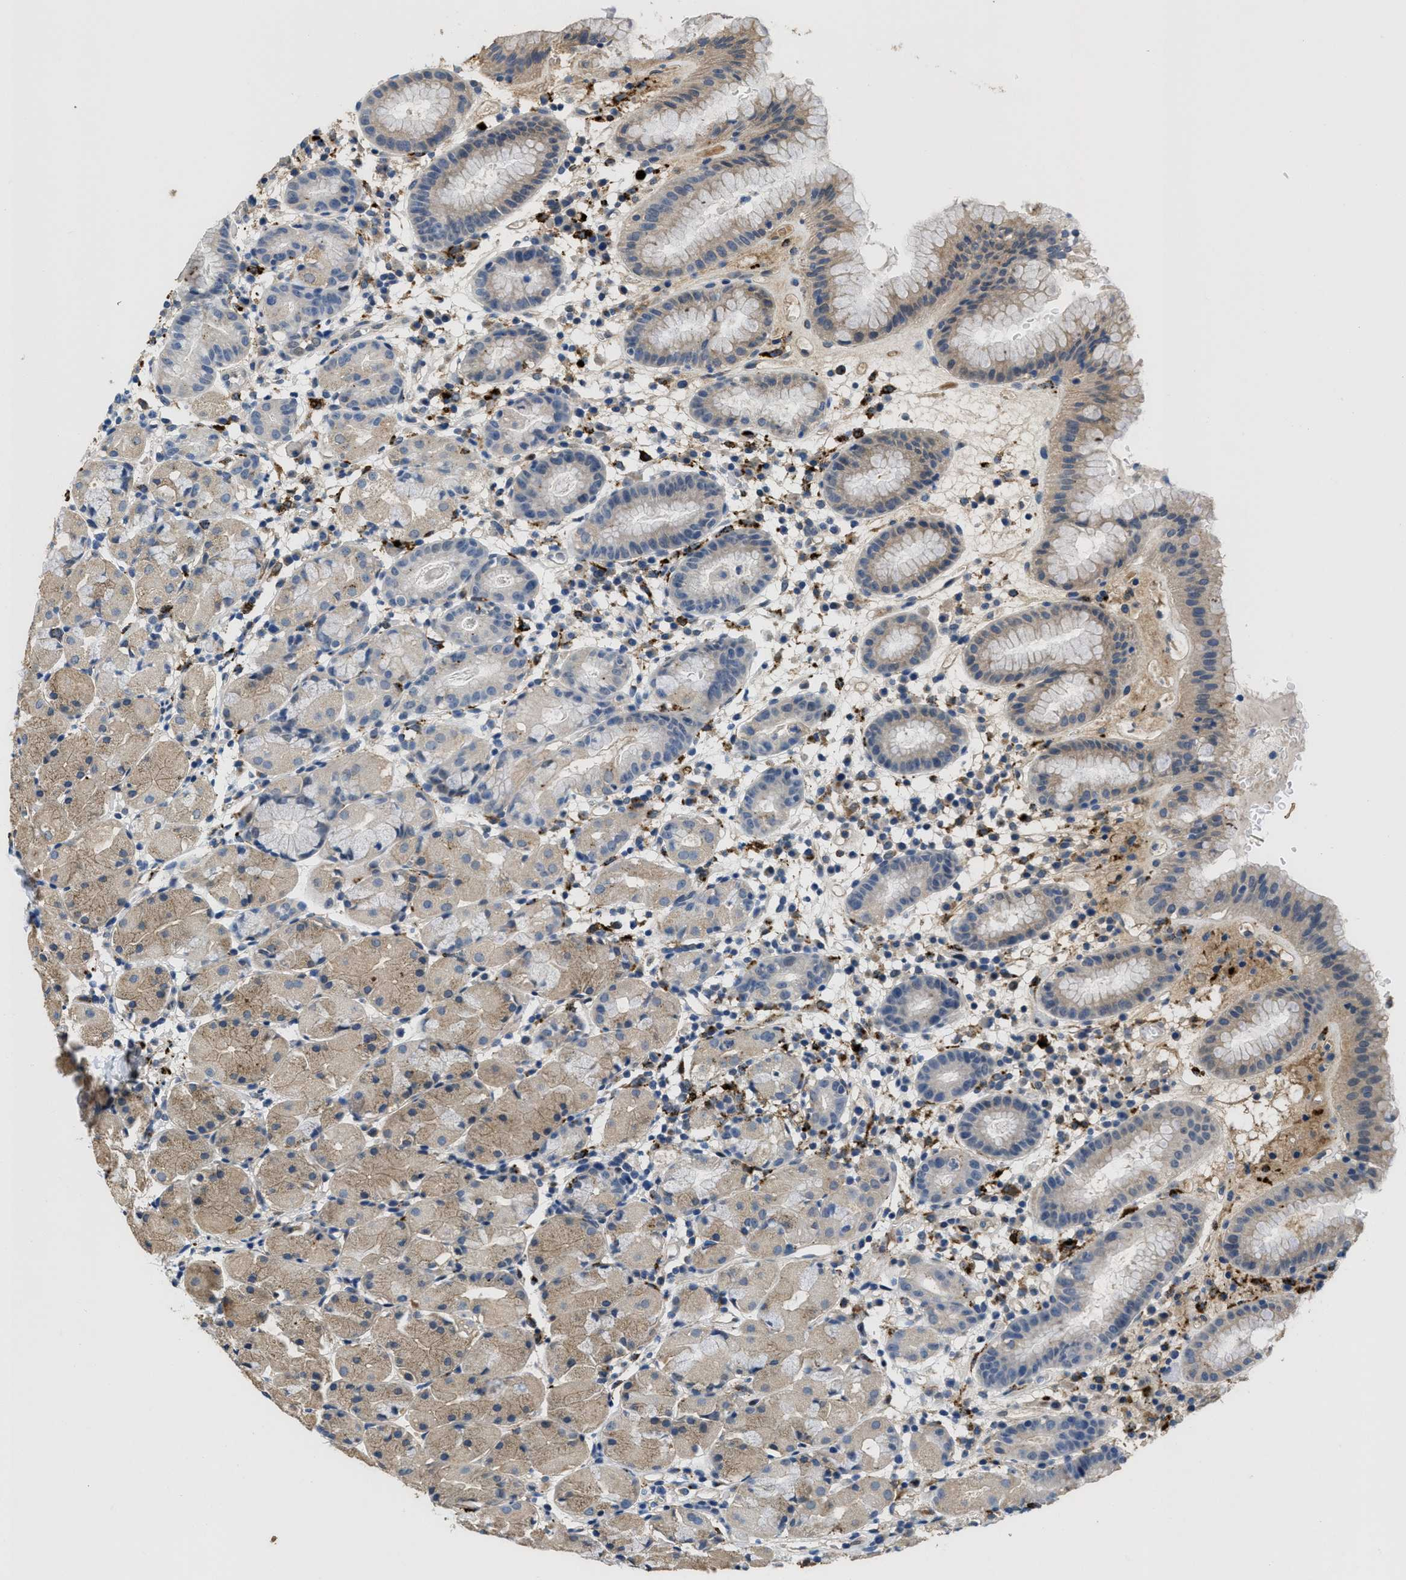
{"staining": {"intensity": "weak", "quantity": "25%-75%", "location": "cytoplasmic/membranous"}, "tissue": "stomach", "cell_type": "Glandular cells", "image_type": "normal", "snomed": [{"axis": "morphology", "description": "Normal tissue, NOS"}, {"axis": "topography", "description": "Stomach"}, {"axis": "topography", "description": "Stomach, lower"}], "caption": "Immunohistochemistry of benign human stomach displays low levels of weak cytoplasmic/membranous staining in about 25%-75% of glandular cells.", "gene": "BMPR2", "patient": {"sex": "female", "age": 75}}